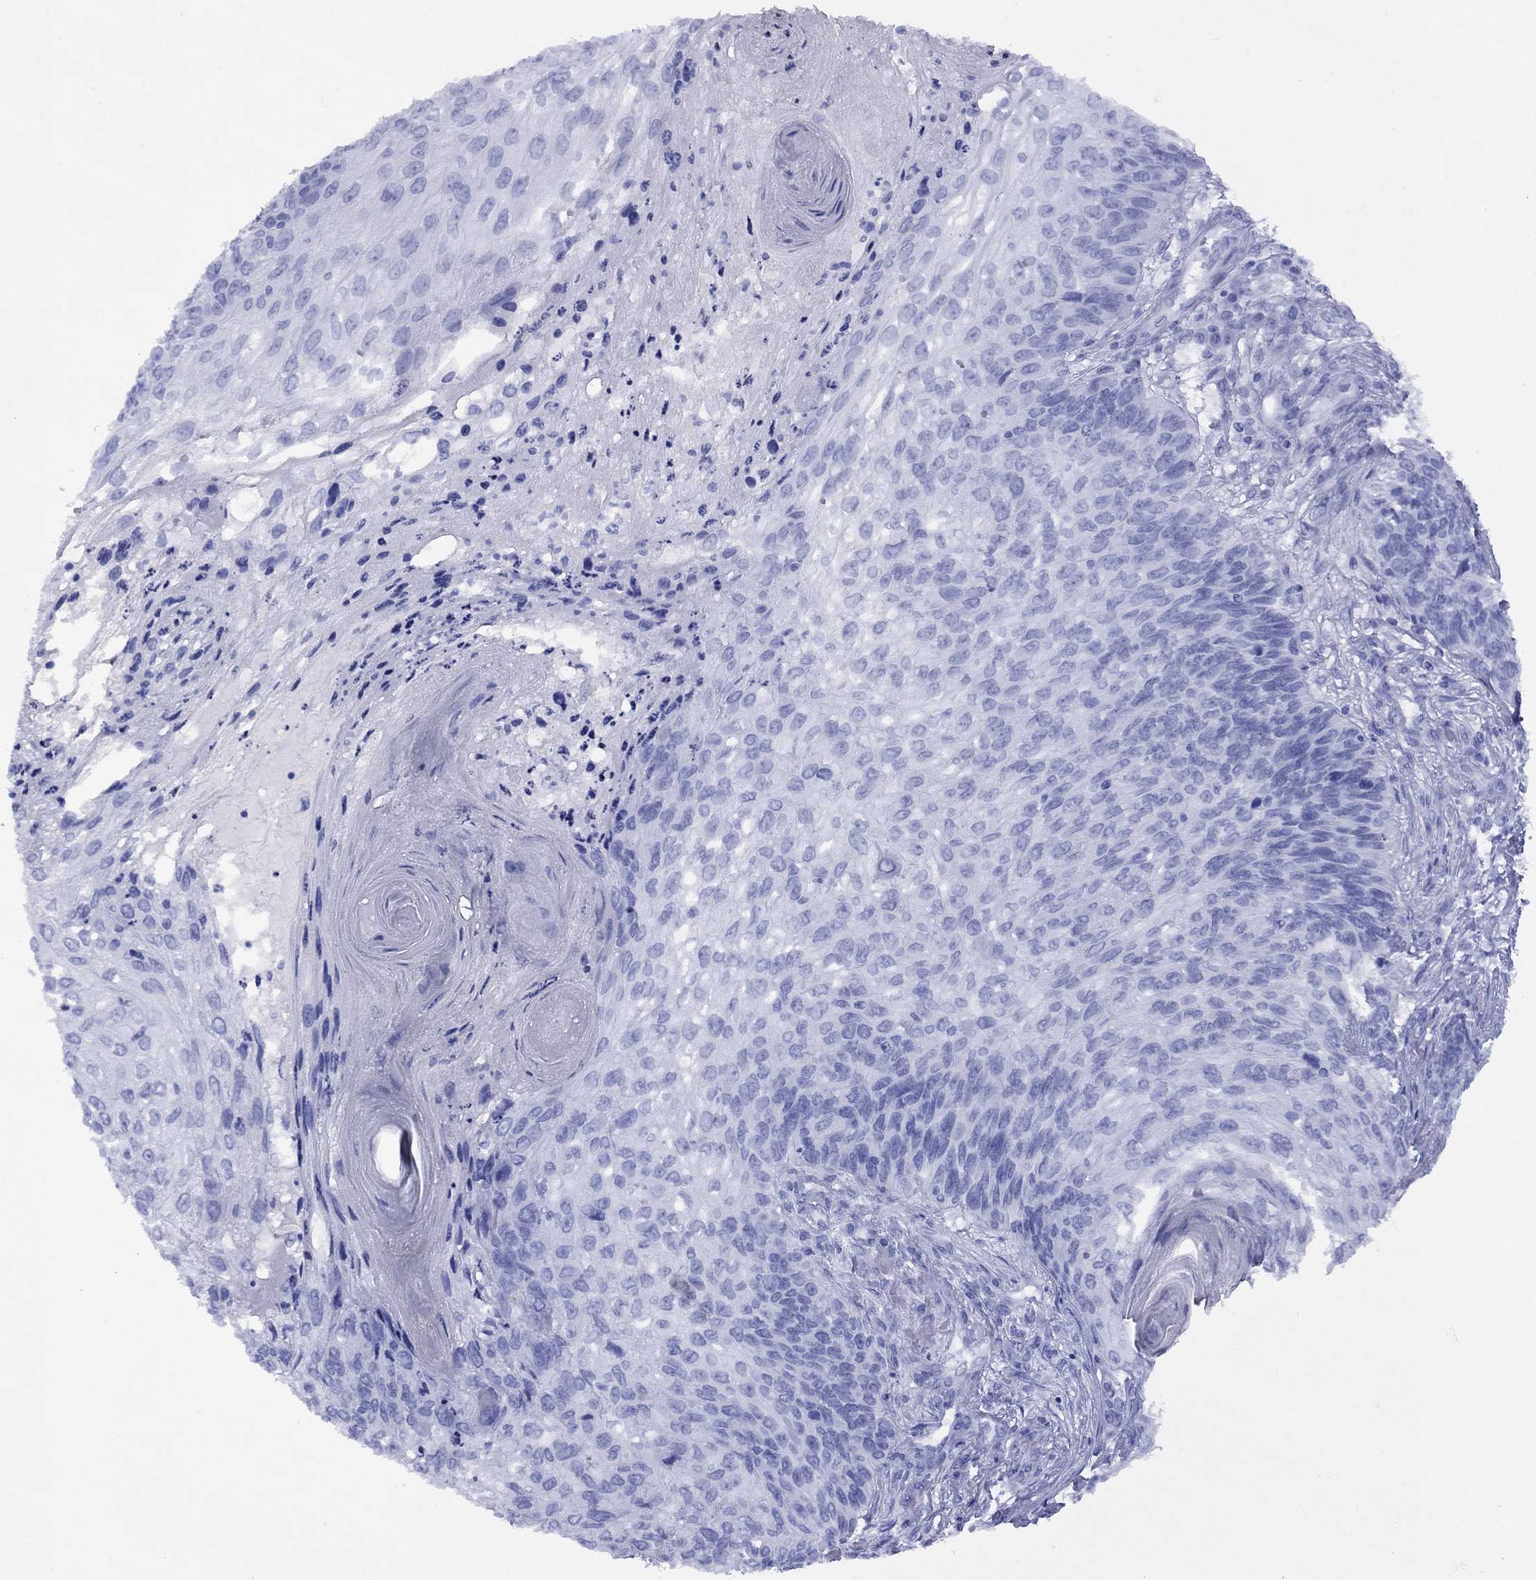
{"staining": {"intensity": "negative", "quantity": "none", "location": "none"}, "tissue": "skin cancer", "cell_type": "Tumor cells", "image_type": "cancer", "snomed": [{"axis": "morphology", "description": "Squamous cell carcinoma, NOS"}, {"axis": "topography", "description": "Skin"}], "caption": "An immunohistochemistry micrograph of squamous cell carcinoma (skin) is shown. There is no staining in tumor cells of squamous cell carcinoma (skin).", "gene": "APOA2", "patient": {"sex": "male", "age": 92}}